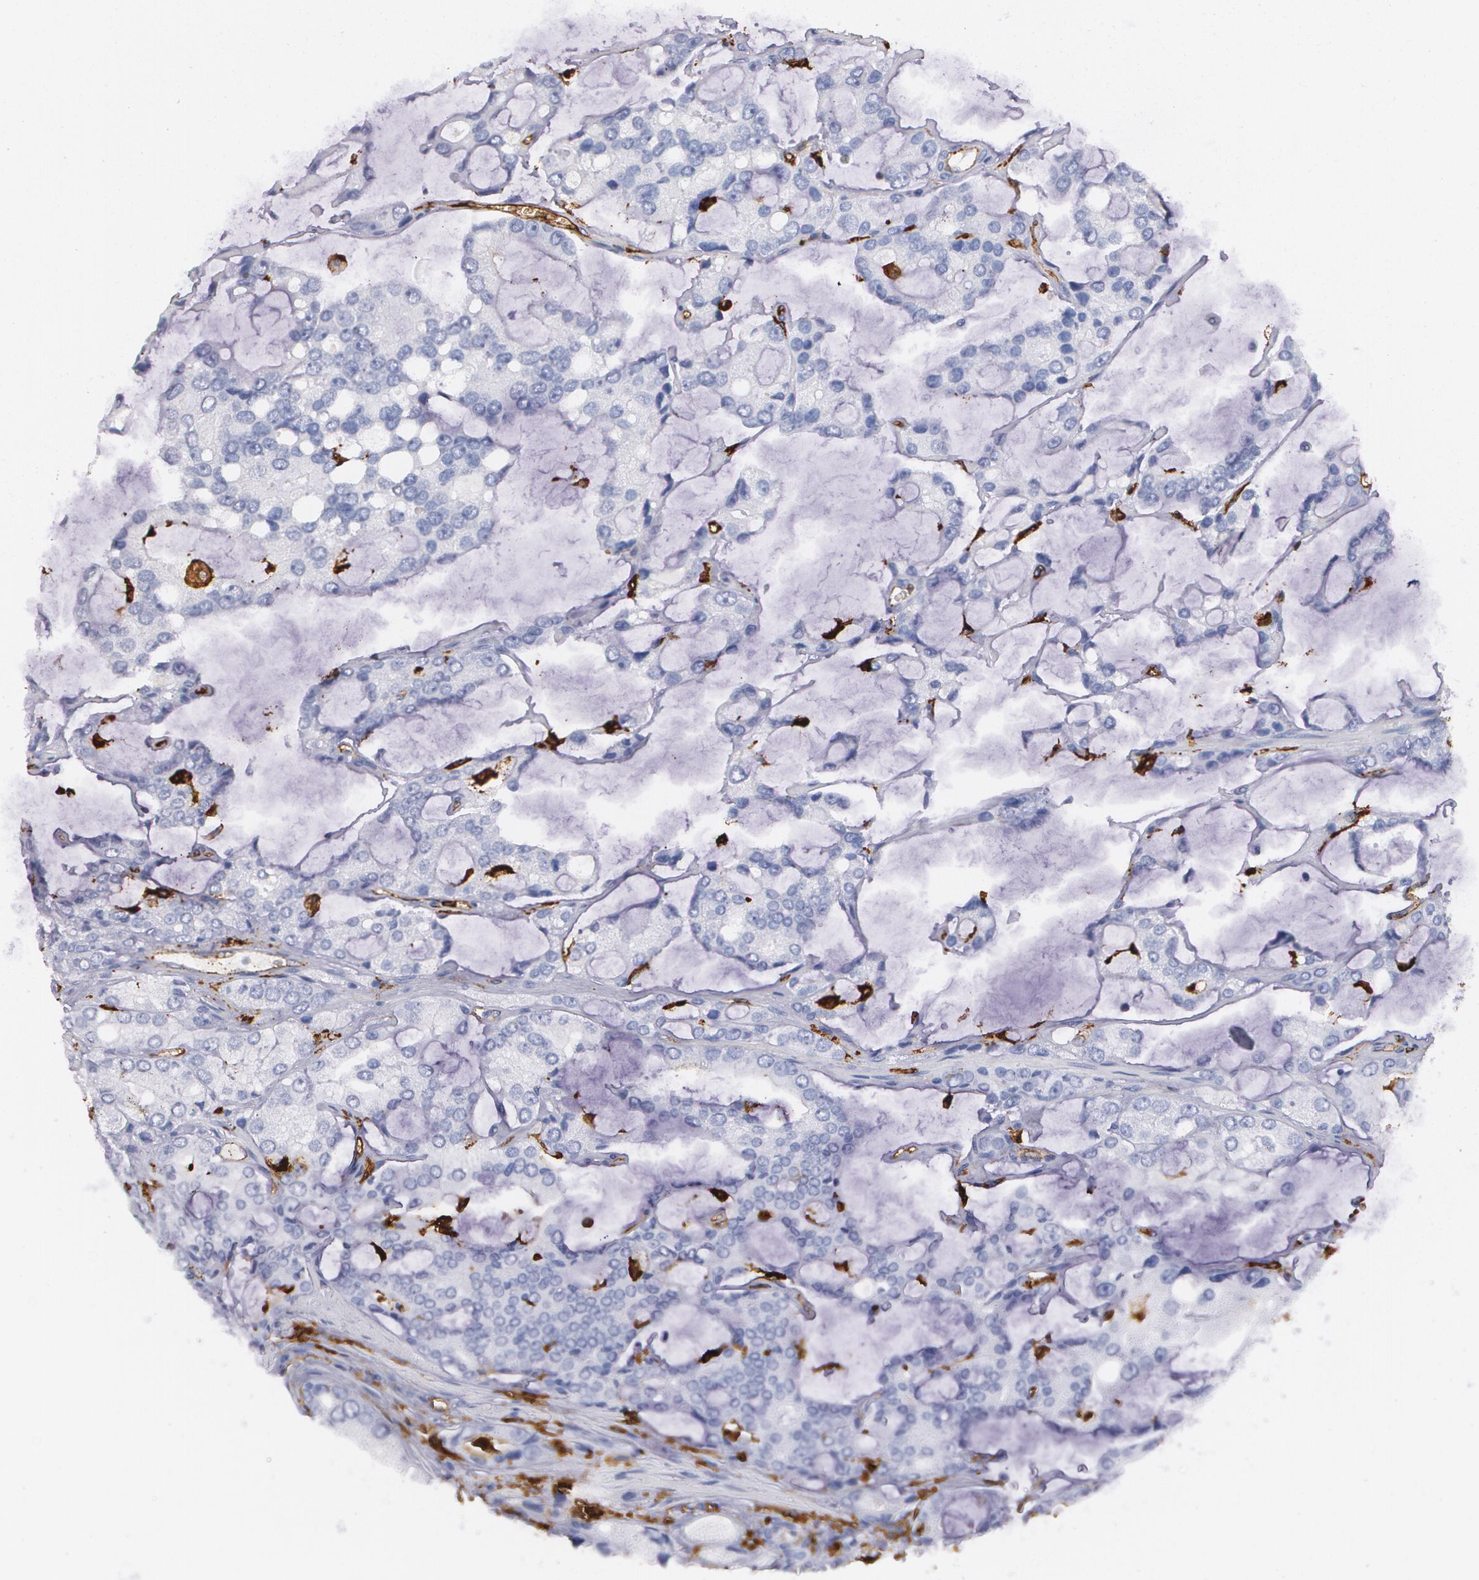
{"staining": {"intensity": "negative", "quantity": "none", "location": "none"}, "tissue": "prostate cancer", "cell_type": "Tumor cells", "image_type": "cancer", "snomed": [{"axis": "morphology", "description": "Adenocarcinoma, High grade"}, {"axis": "topography", "description": "Prostate"}], "caption": "A histopathology image of human prostate adenocarcinoma (high-grade) is negative for staining in tumor cells.", "gene": "HLA-DRA", "patient": {"sex": "male", "age": 67}}